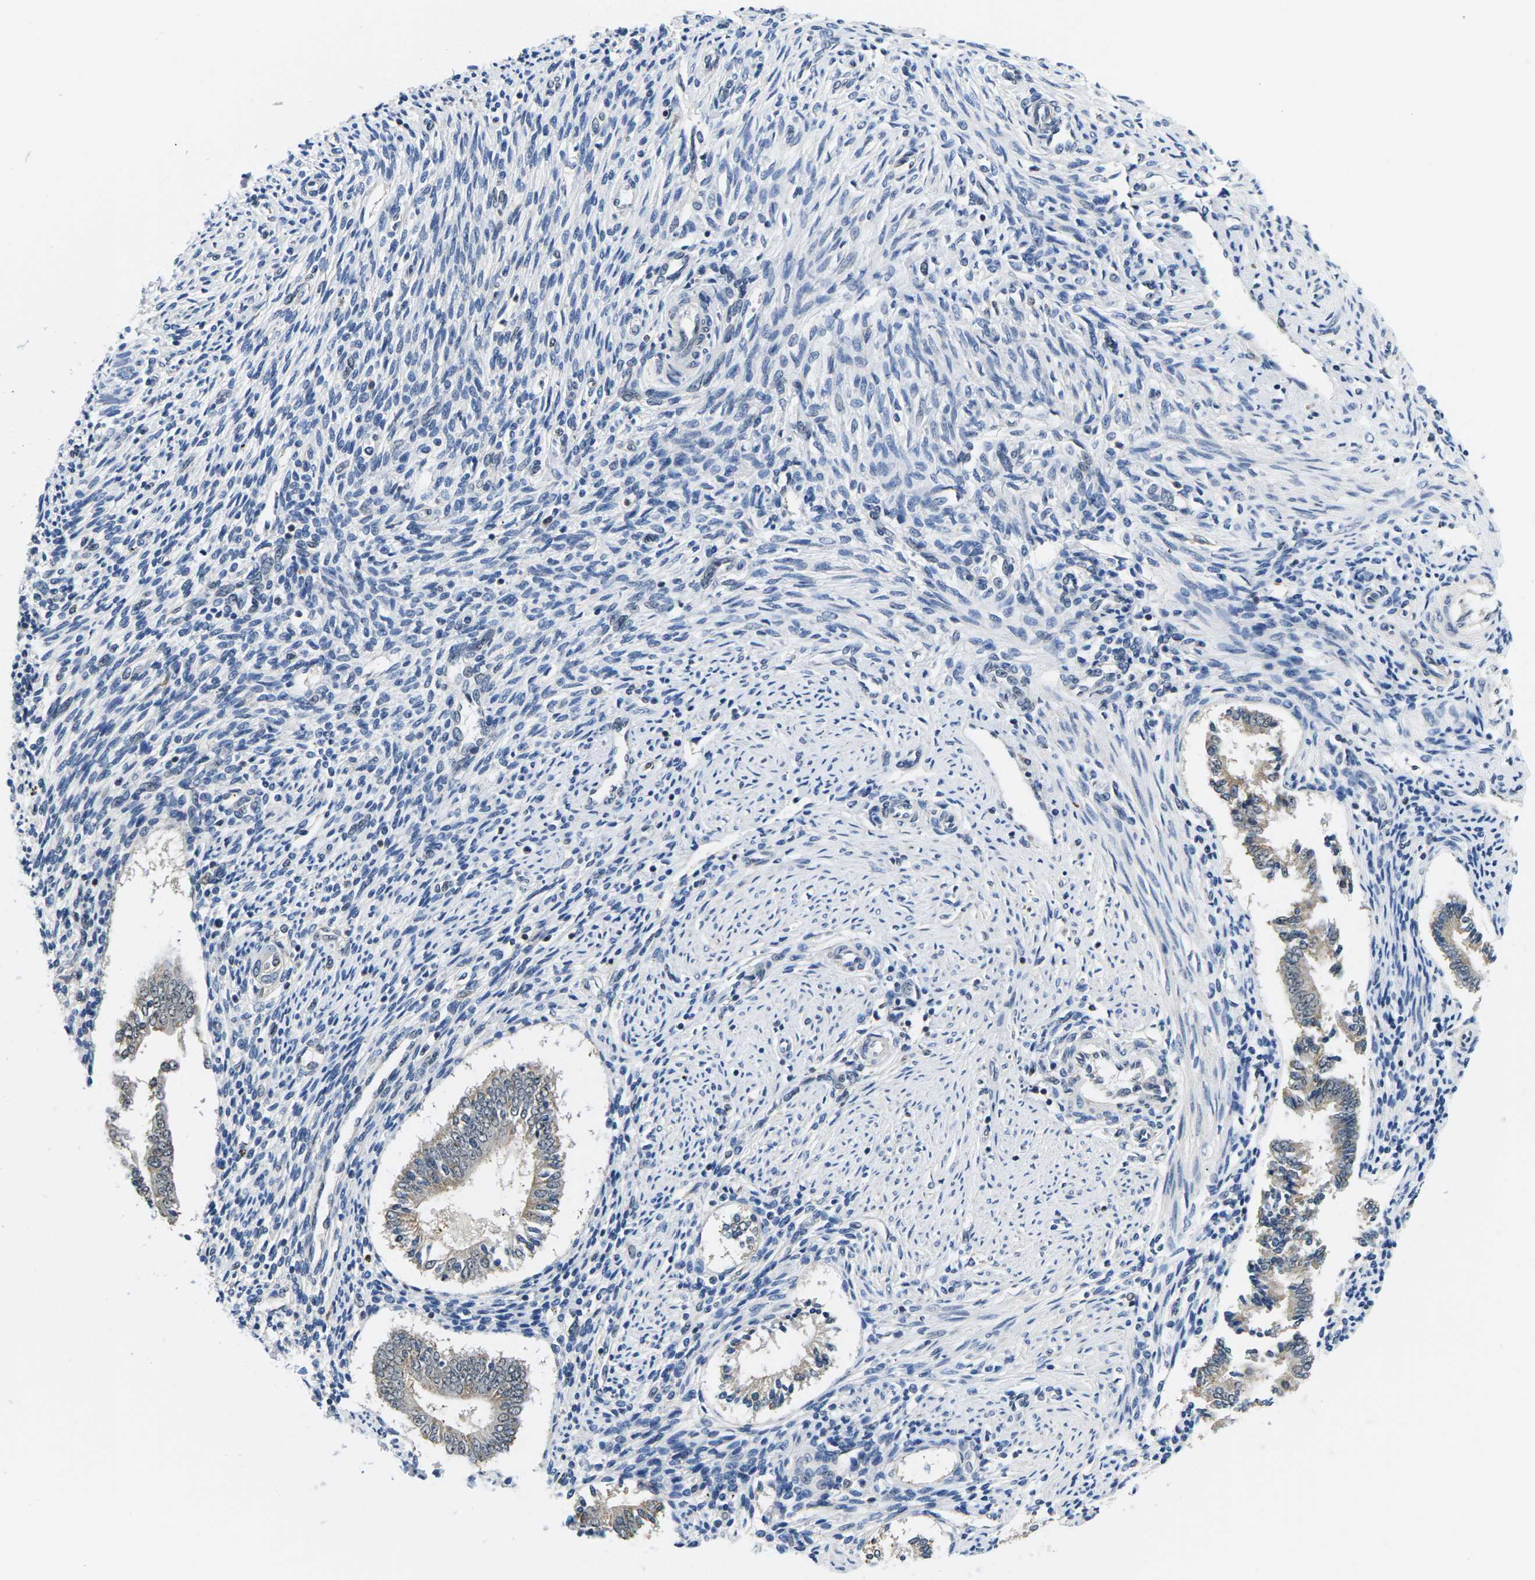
{"staining": {"intensity": "negative", "quantity": "none", "location": "none"}, "tissue": "endometrium", "cell_type": "Cells in endometrial stroma", "image_type": "normal", "snomed": [{"axis": "morphology", "description": "Normal tissue, NOS"}, {"axis": "topography", "description": "Endometrium"}], "caption": "IHC of normal human endometrium displays no positivity in cells in endometrial stroma. Nuclei are stained in blue.", "gene": "NSRP1", "patient": {"sex": "female", "age": 42}}